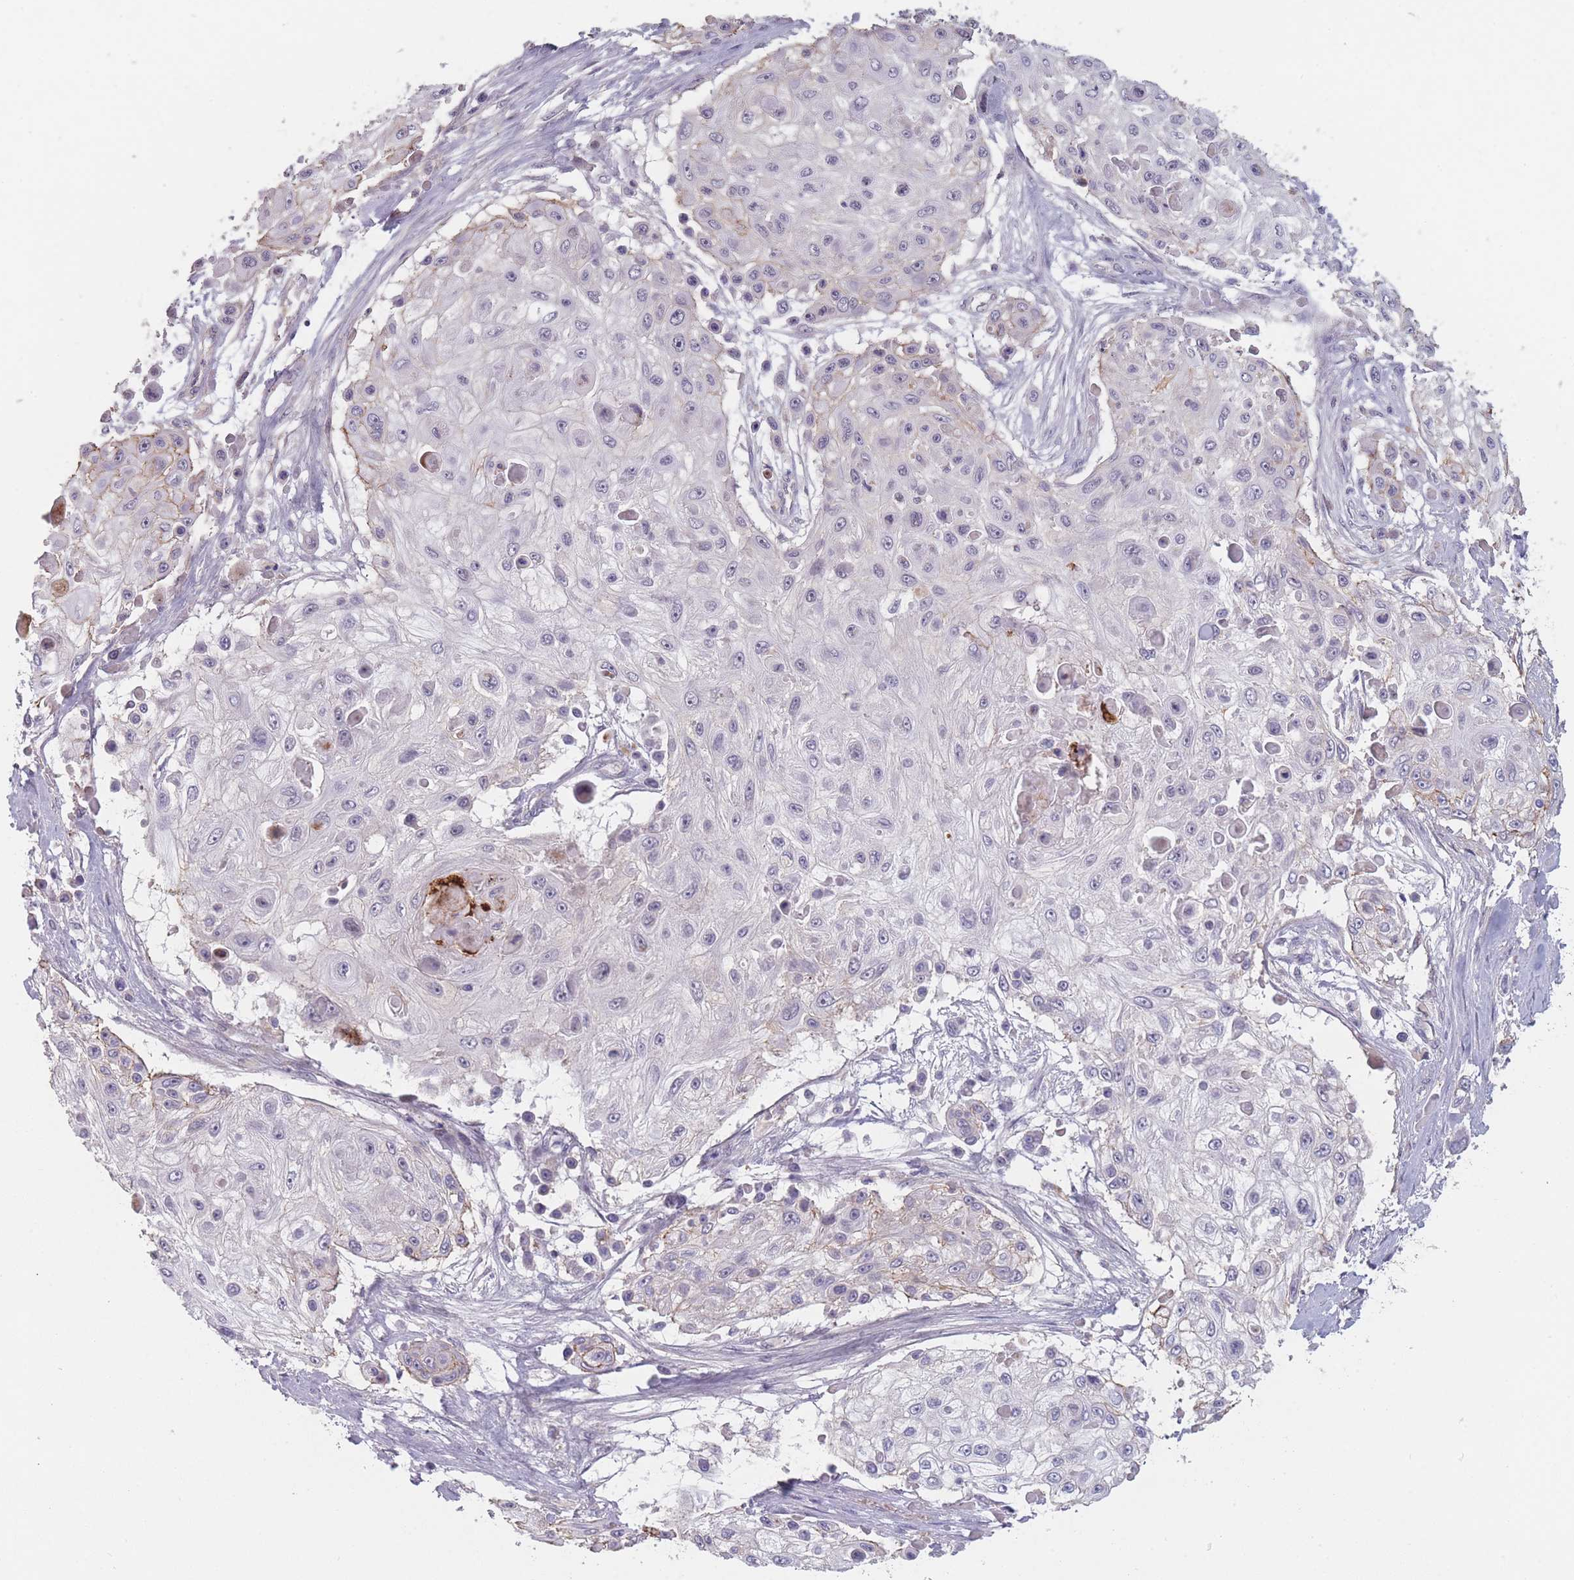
{"staining": {"intensity": "negative", "quantity": "none", "location": "none"}, "tissue": "skin cancer", "cell_type": "Tumor cells", "image_type": "cancer", "snomed": [{"axis": "morphology", "description": "Squamous cell carcinoma, NOS"}, {"axis": "topography", "description": "Skin"}], "caption": "Immunohistochemistry (IHC) micrograph of skin cancer (squamous cell carcinoma) stained for a protein (brown), which demonstrates no expression in tumor cells.", "gene": "TMEM232", "patient": {"sex": "male", "age": 67}}